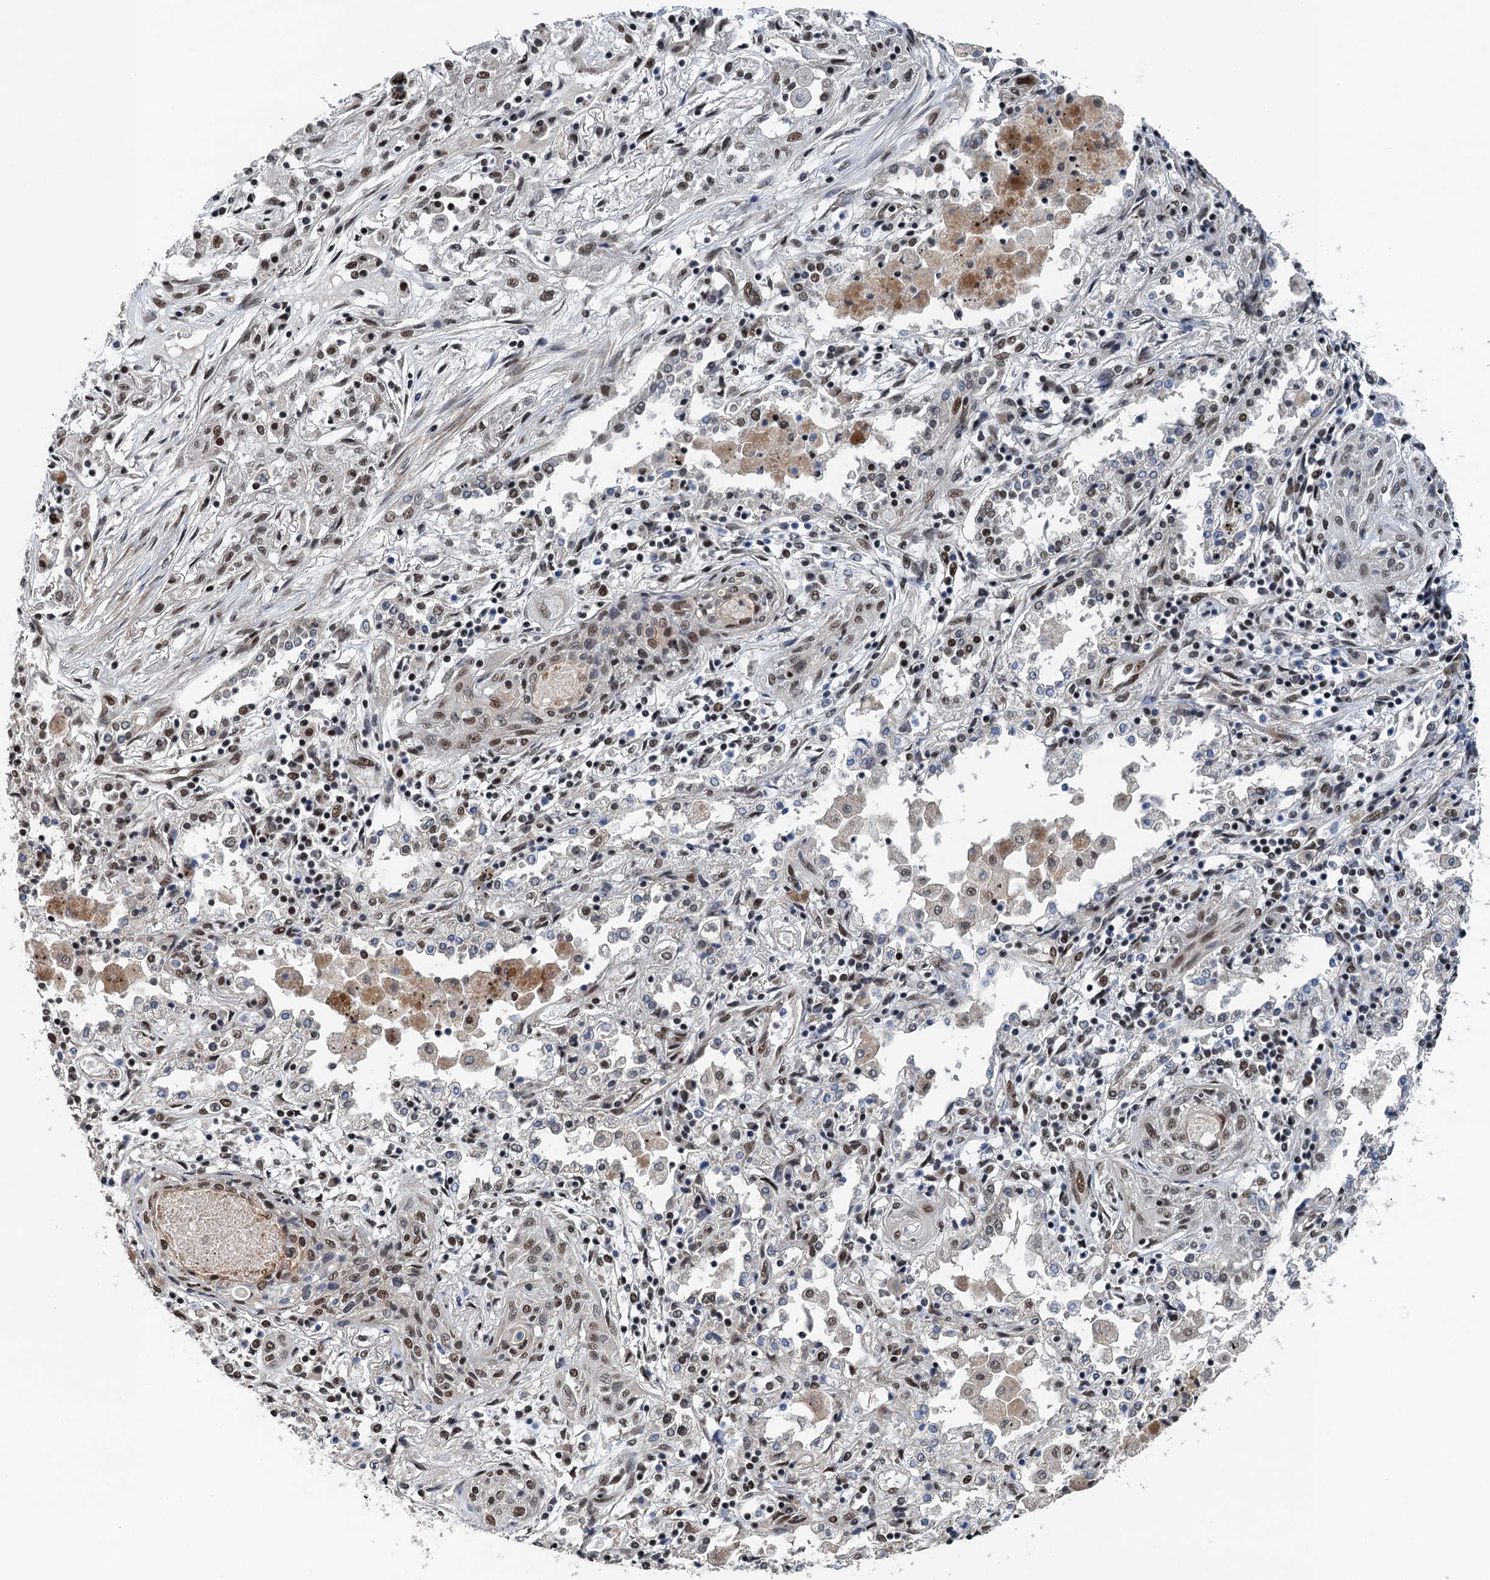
{"staining": {"intensity": "weak", "quantity": ">75%", "location": "nuclear"}, "tissue": "lung cancer", "cell_type": "Tumor cells", "image_type": "cancer", "snomed": [{"axis": "morphology", "description": "Squamous cell carcinoma, NOS"}, {"axis": "topography", "description": "Lung"}], "caption": "Immunohistochemical staining of lung squamous cell carcinoma exhibits weak nuclear protein positivity in approximately >75% of tumor cells.", "gene": "MTA3", "patient": {"sex": "female", "age": 47}}